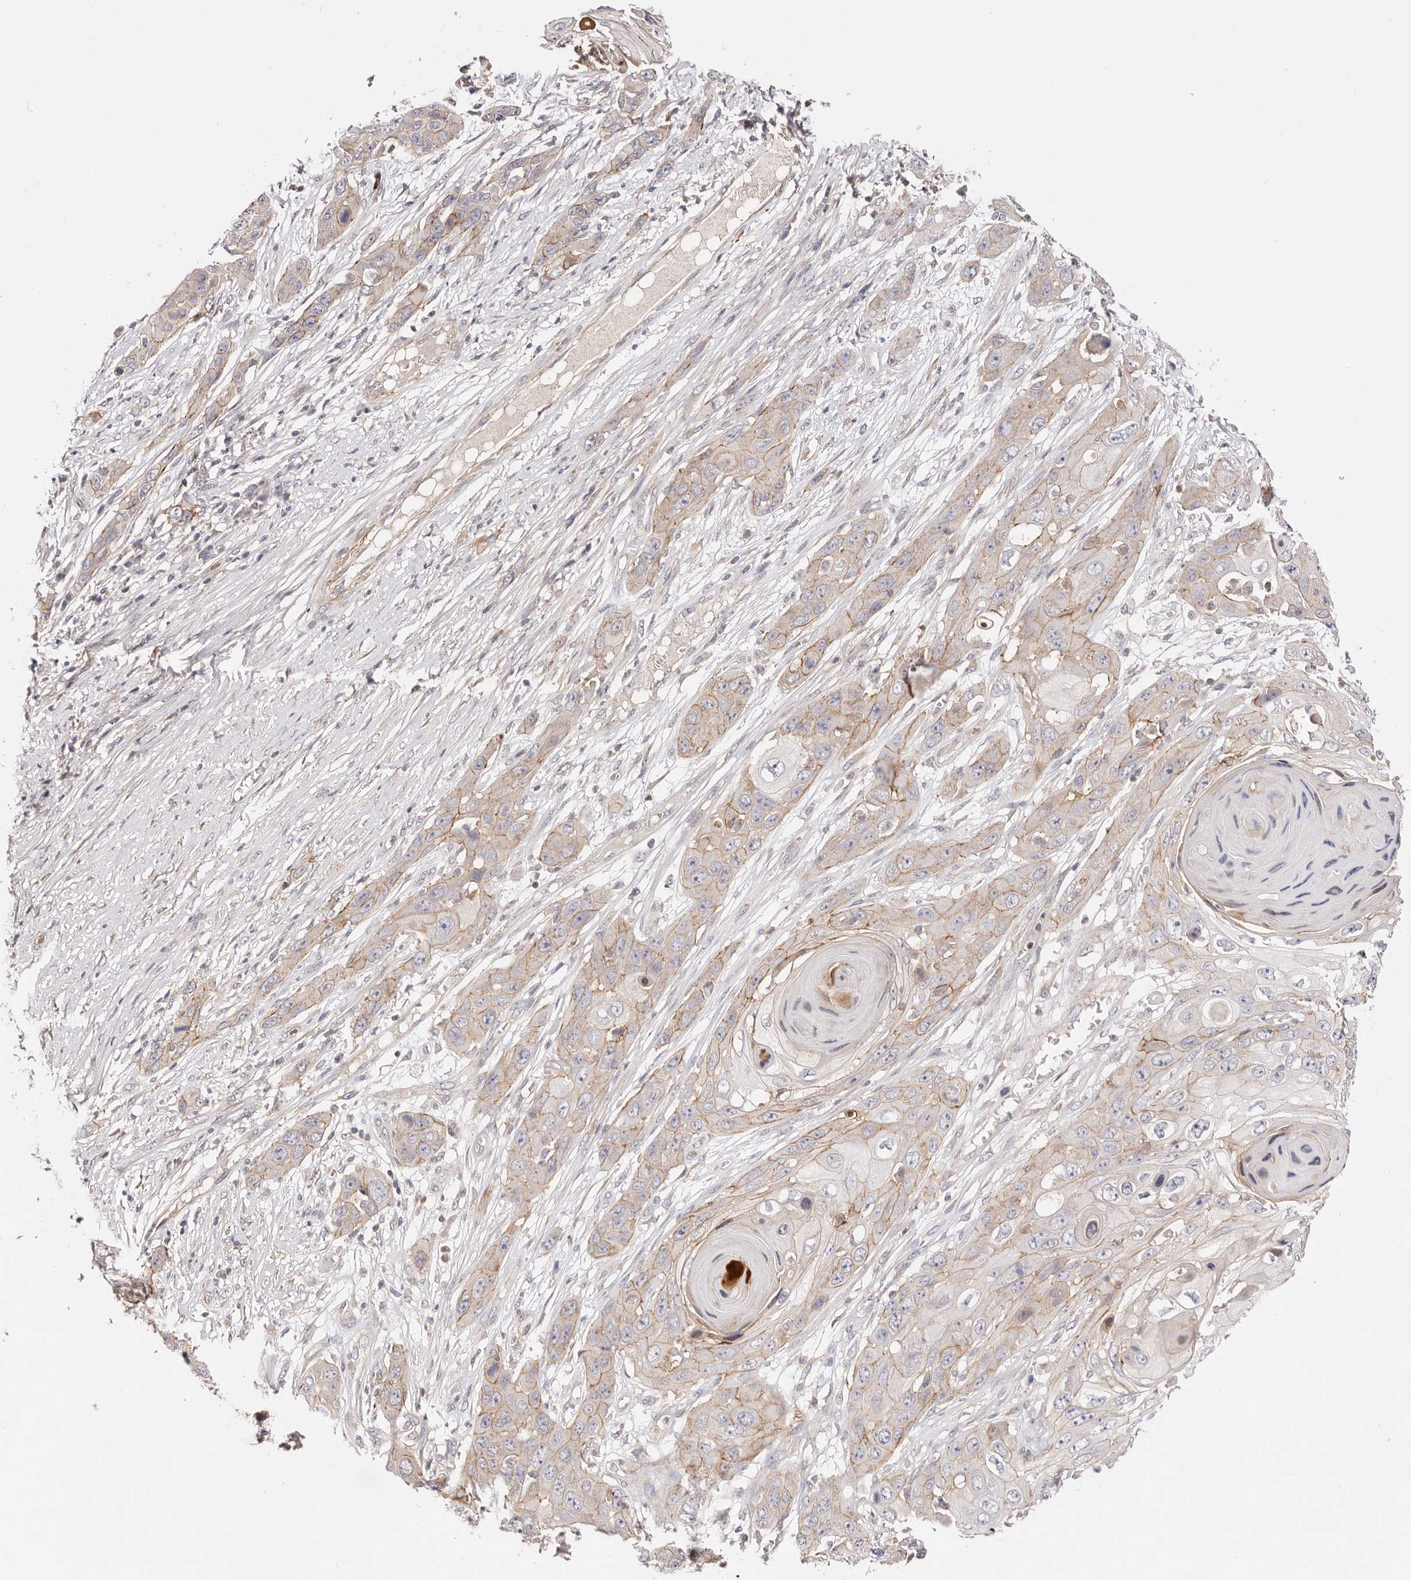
{"staining": {"intensity": "moderate", "quantity": "25%-75%", "location": "cytoplasmic/membranous"}, "tissue": "skin cancer", "cell_type": "Tumor cells", "image_type": "cancer", "snomed": [{"axis": "morphology", "description": "Squamous cell carcinoma, NOS"}, {"axis": "topography", "description": "Skin"}], "caption": "Protein staining by IHC exhibits moderate cytoplasmic/membranous expression in approximately 25%-75% of tumor cells in skin squamous cell carcinoma. (brown staining indicates protein expression, while blue staining denotes nuclei).", "gene": "SLC35B2", "patient": {"sex": "male", "age": 55}}